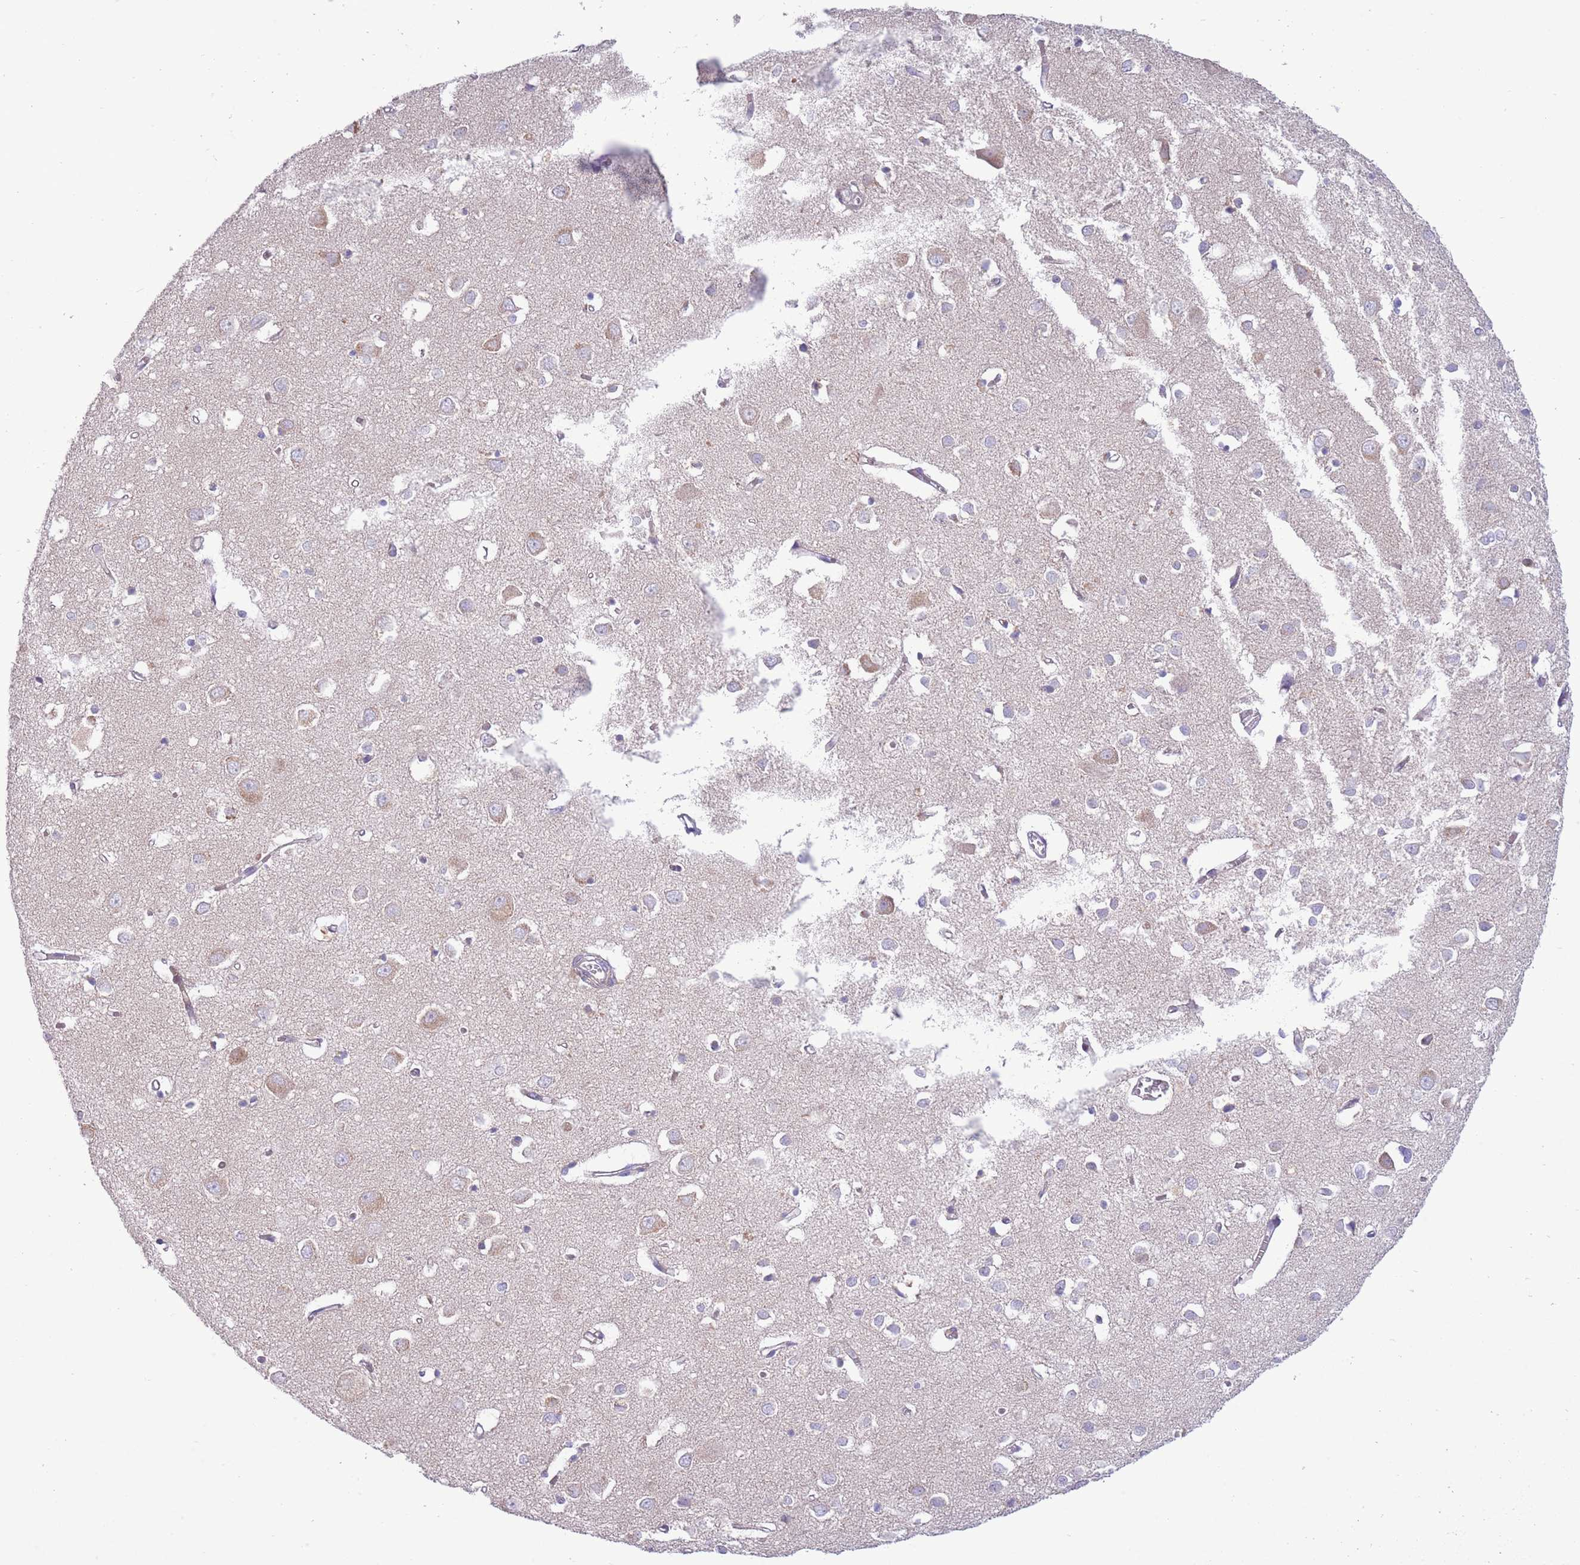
{"staining": {"intensity": "negative", "quantity": "none", "location": "none"}, "tissue": "cerebral cortex", "cell_type": "Endothelial cells", "image_type": "normal", "snomed": [{"axis": "morphology", "description": "Normal tissue, NOS"}, {"axis": "topography", "description": "Cerebral cortex"}], "caption": "Immunohistochemistry (IHC) histopathology image of unremarkable cerebral cortex stained for a protein (brown), which reveals no expression in endothelial cells.", "gene": "TOMM5", "patient": {"sex": "female", "age": 64}}